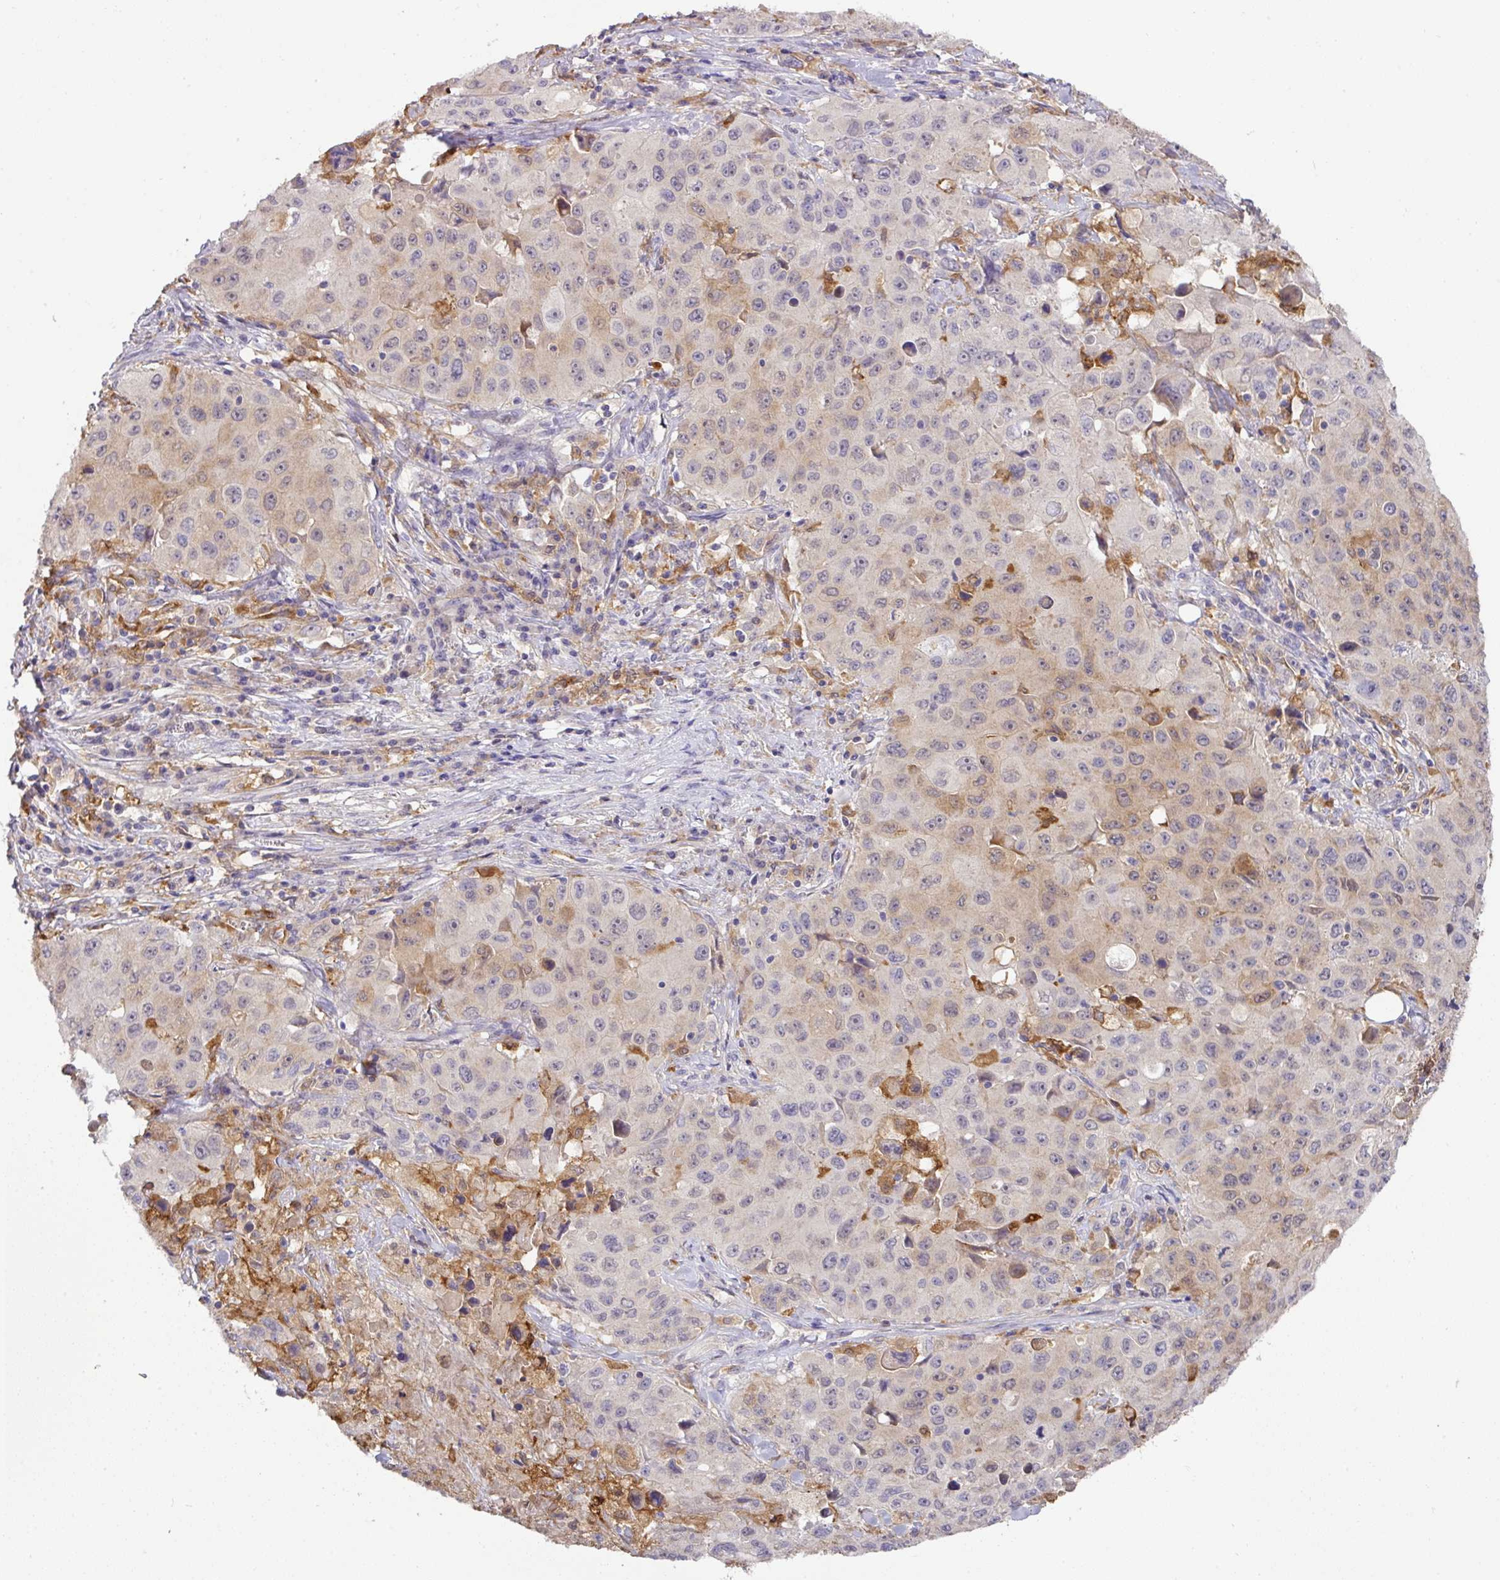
{"staining": {"intensity": "weak", "quantity": "<25%", "location": "cytoplasmic/membranous"}, "tissue": "lung cancer", "cell_type": "Tumor cells", "image_type": "cancer", "snomed": [{"axis": "morphology", "description": "Squamous cell carcinoma, NOS"}, {"axis": "topography", "description": "Lung"}], "caption": "Lung cancer stained for a protein using immunohistochemistry reveals no staining tumor cells.", "gene": "GCNT7", "patient": {"sex": "male", "age": 63}}